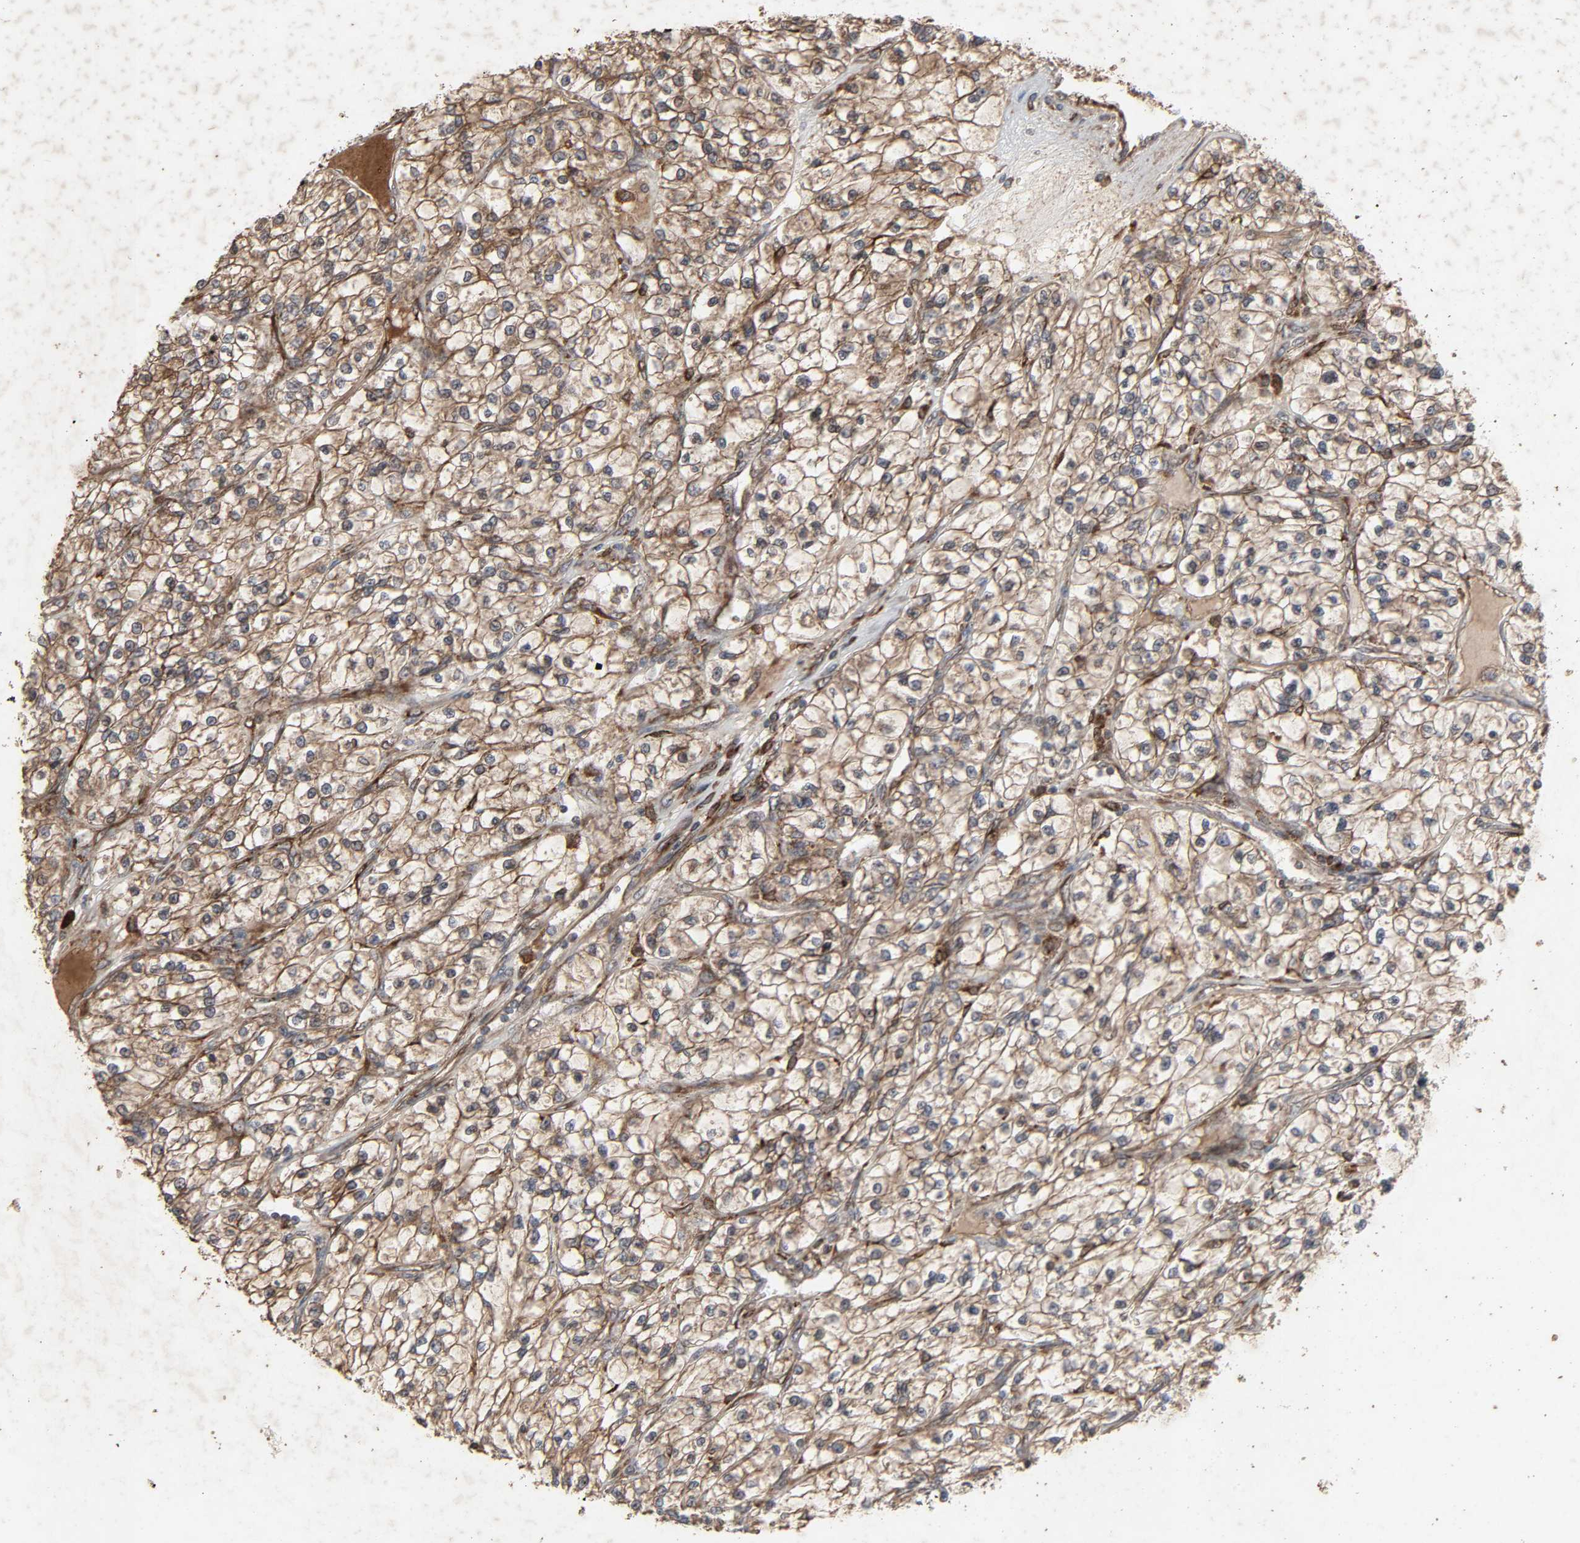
{"staining": {"intensity": "moderate", "quantity": "25%-75%", "location": "cytoplasmic/membranous"}, "tissue": "renal cancer", "cell_type": "Tumor cells", "image_type": "cancer", "snomed": [{"axis": "morphology", "description": "Adenocarcinoma, NOS"}, {"axis": "topography", "description": "Kidney"}], "caption": "An image showing moderate cytoplasmic/membranous expression in about 25%-75% of tumor cells in renal cancer (adenocarcinoma), as visualized by brown immunohistochemical staining.", "gene": "ADCY4", "patient": {"sex": "female", "age": 57}}